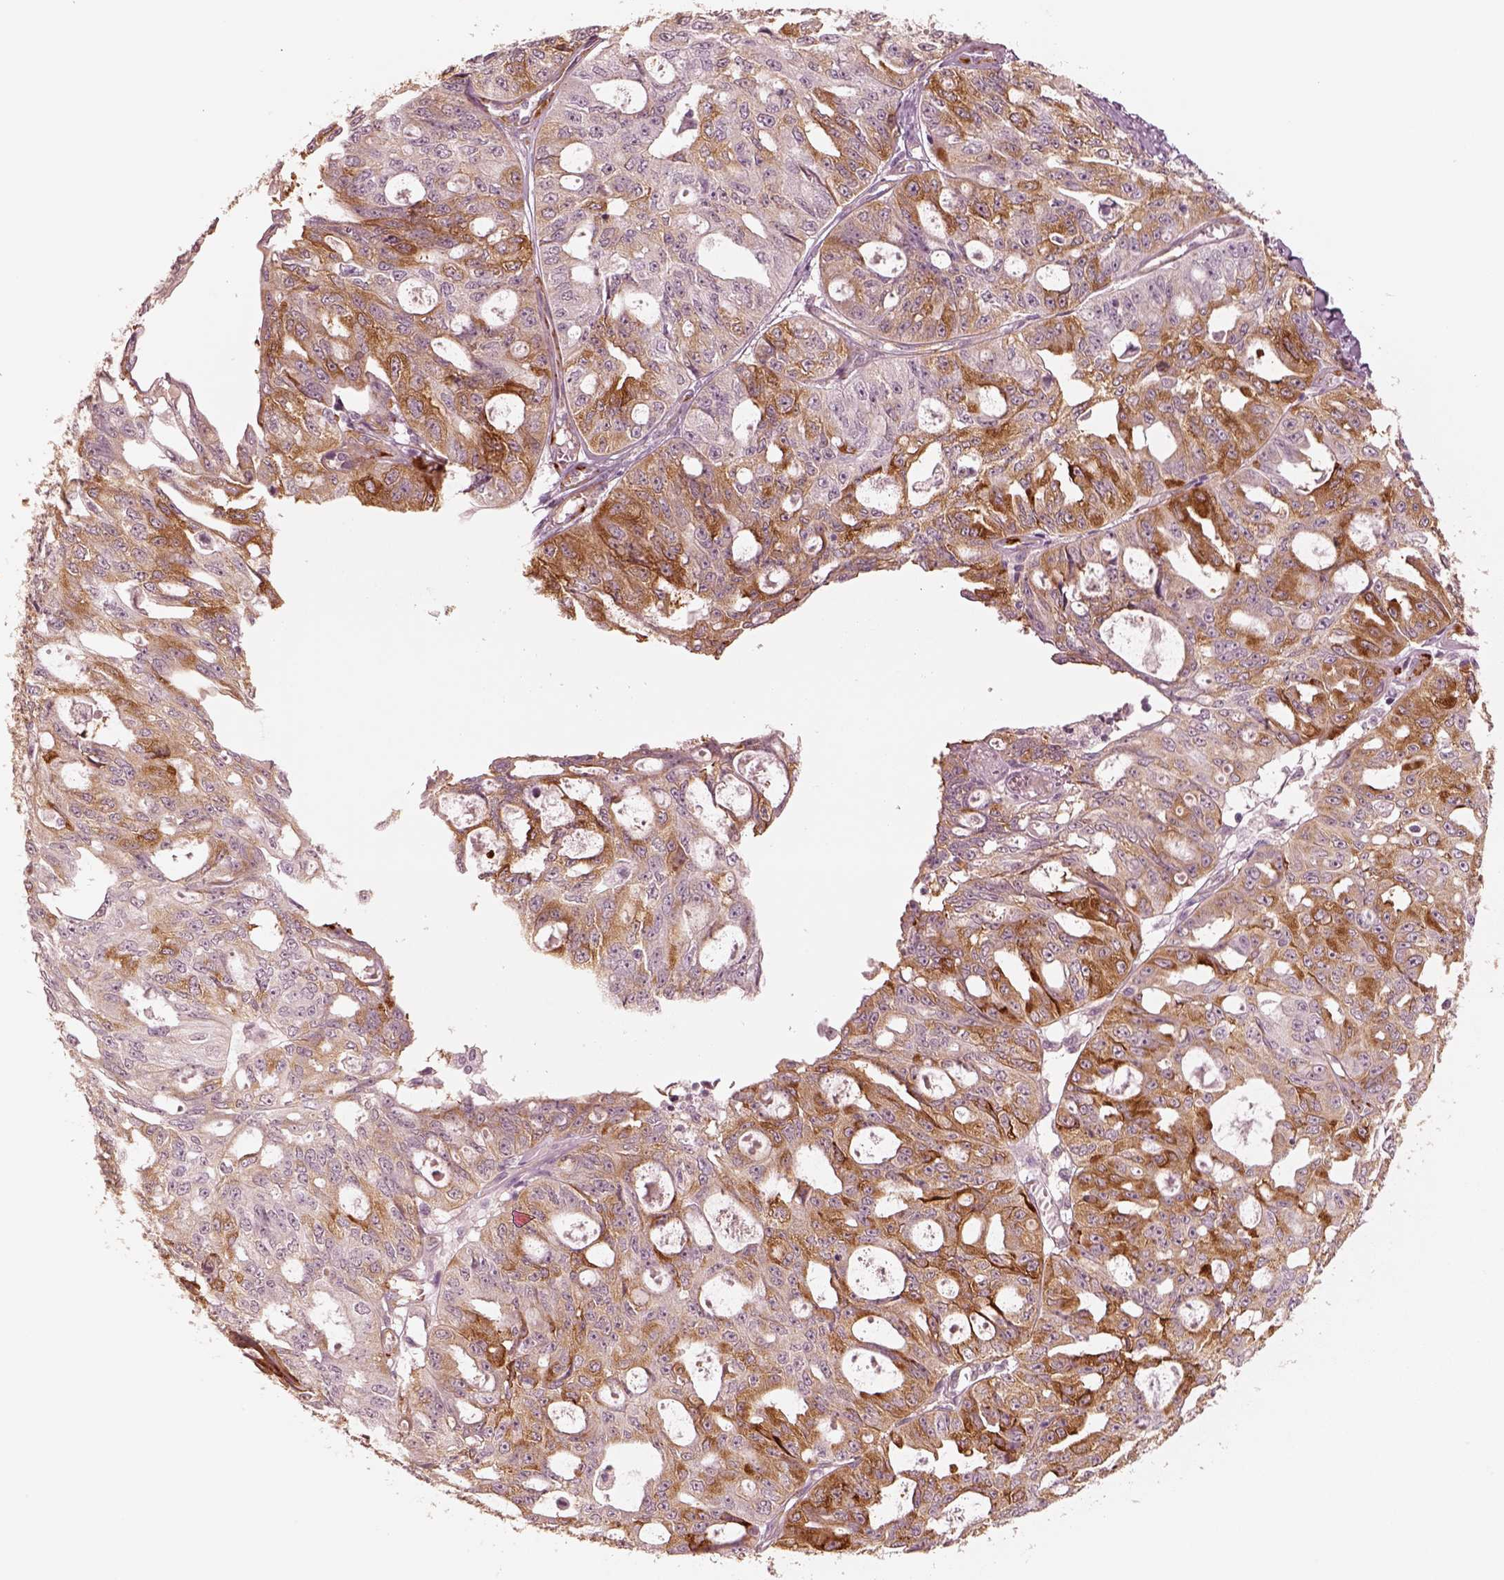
{"staining": {"intensity": "moderate", "quantity": "25%-75%", "location": "cytoplasmic/membranous"}, "tissue": "ovarian cancer", "cell_type": "Tumor cells", "image_type": "cancer", "snomed": [{"axis": "morphology", "description": "Carcinoma, endometroid"}, {"axis": "topography", "description": "Ovary"}], "caption": "Ovarian endometroid carcinoma stained with a protein marker exhibits moderate staining in tumor cells.", "gene": "DNAAF9", "patient": {"sex": "female", "age": 65}}